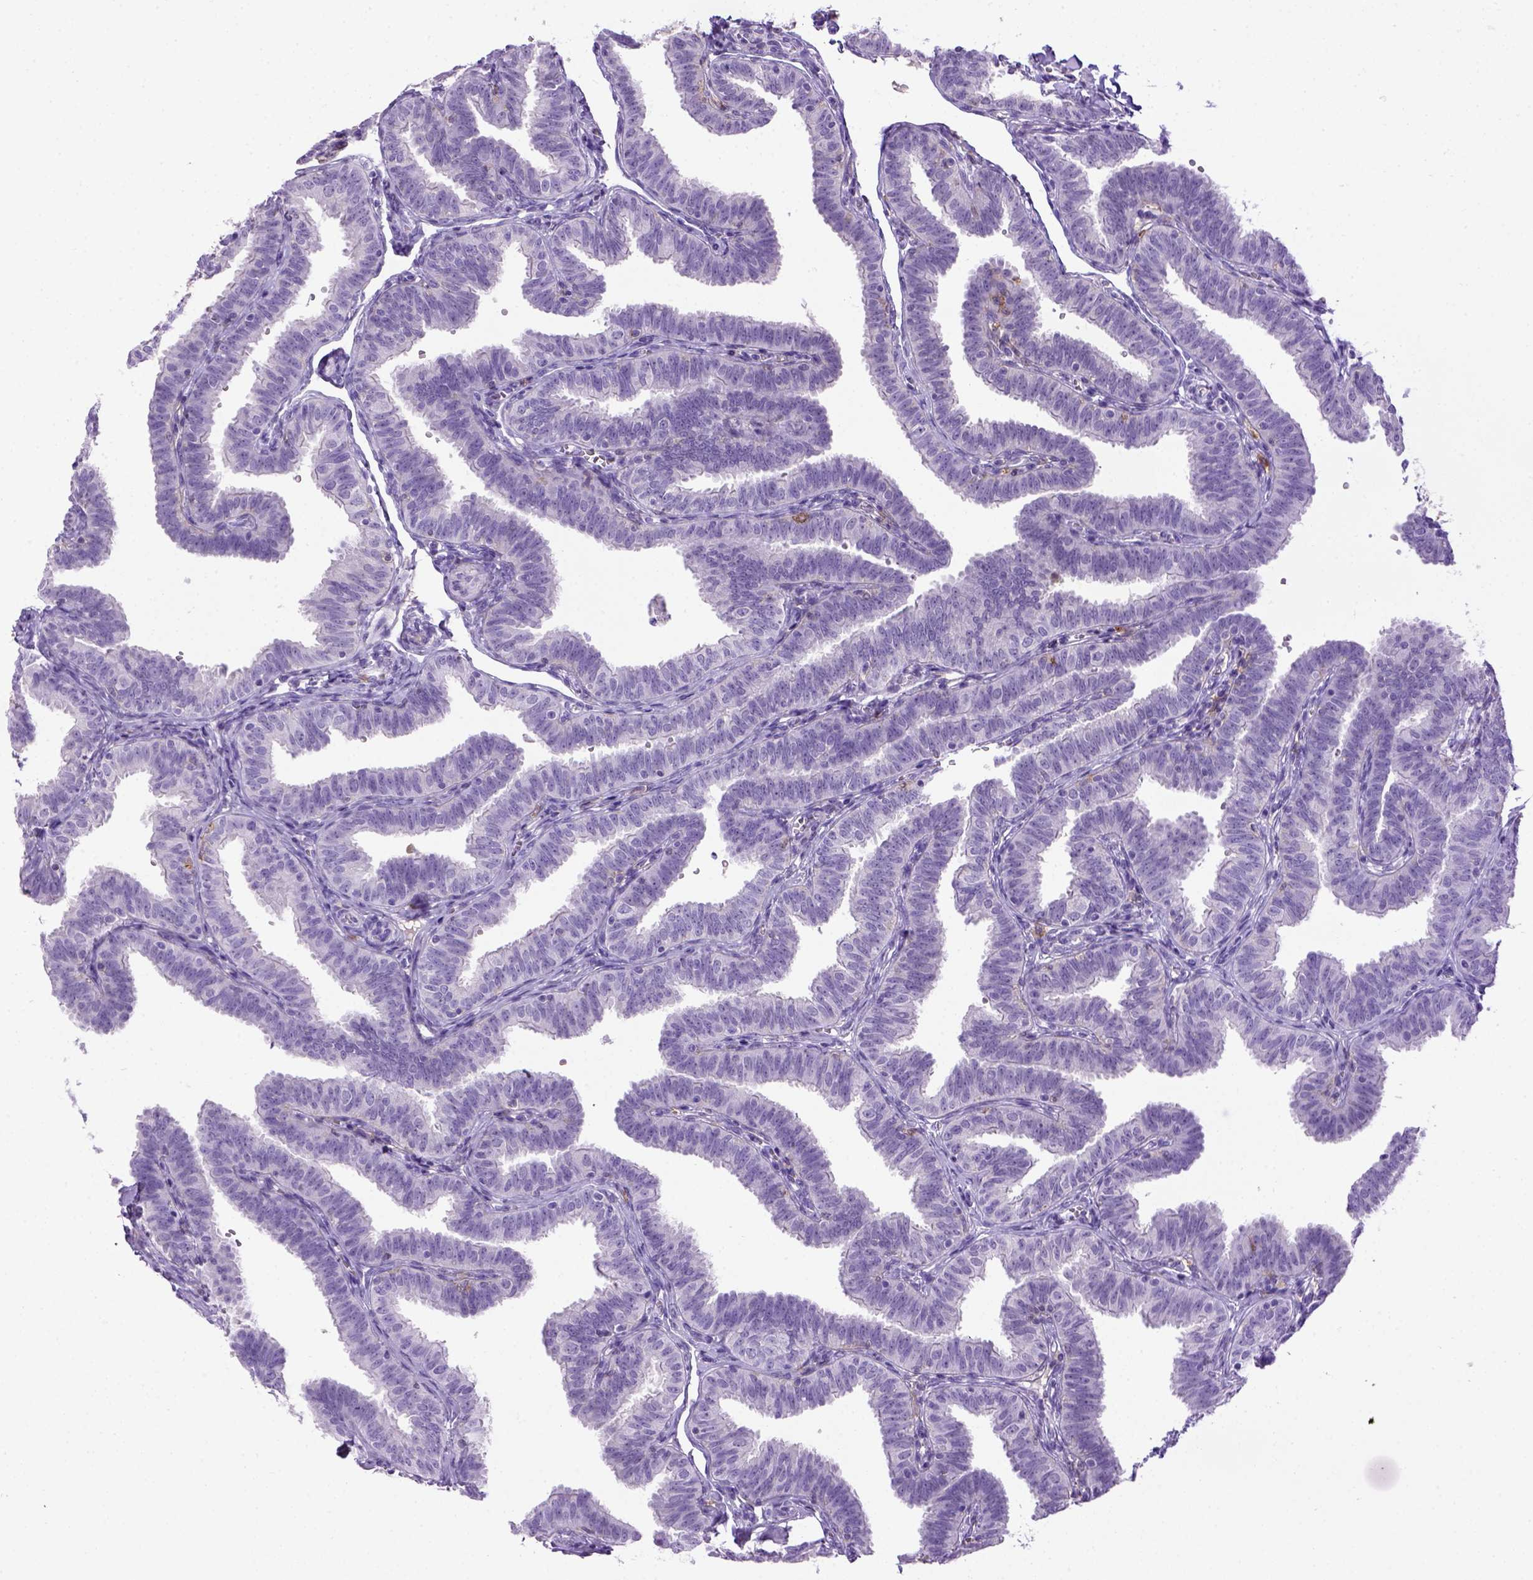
{"staining": {"intensity": "negative", "quantity": "none", "location": "none"}, "tissue": "fallopian tube", "cell_type": "Glandular cells", "image_type": "normal", "snomed": [{"axis": "morphology", "description": "Normal tissue, NOS"}, {"axis": "topography", "description": "Fallopian tube"}], "caption": "DAB immunohistochemical staining of benign human fallopian tube shows no significant positivity in glandular cells. Brightfield microscopy of immunohistochemistry (IHC) stained with DAB (3,3'-diaminobenzidine) (brown) and hematoxylin (blue), captured at high magnification.", "gene": "ITGAX", "patient": {"sex": "female", "age": 25}}